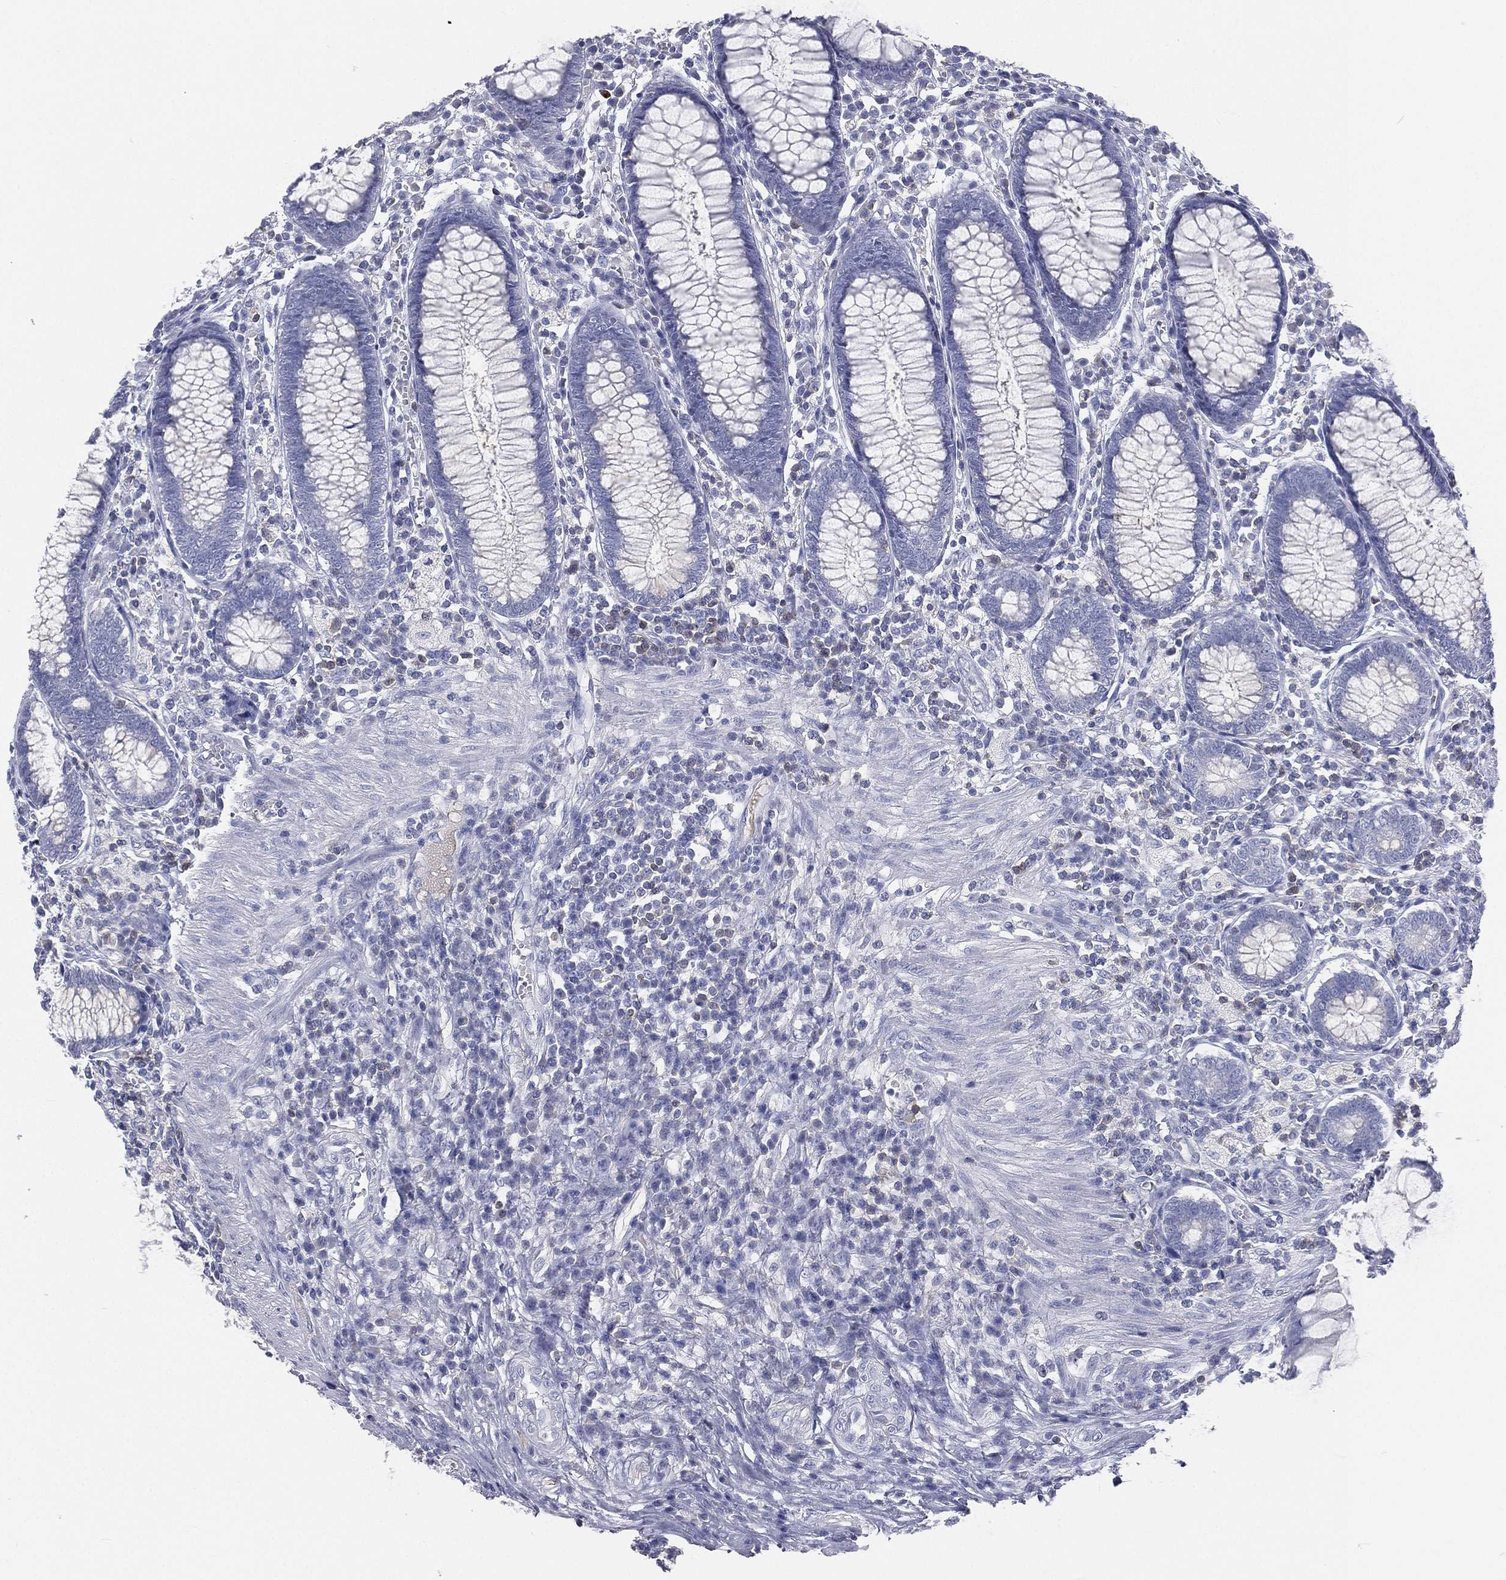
{"staining": {"intensity": "negative", "quantity": "none", "location": "none"}, "tissue": "colon", "cell_type": "Endothelial cells", "image_type": "normal", "snomed": [{"axis": "morphology", "description": "Normal tissue, NOS"}, {"axis": "topography", "description": "Colon"}], "caption": "A photomicrograph of colon stained for a protein exhibits no brown staining in endothelial cells. Nuclei are stained in blue.", "gene": "CD3D", "patient": {"sex": "male", "age": 65}}